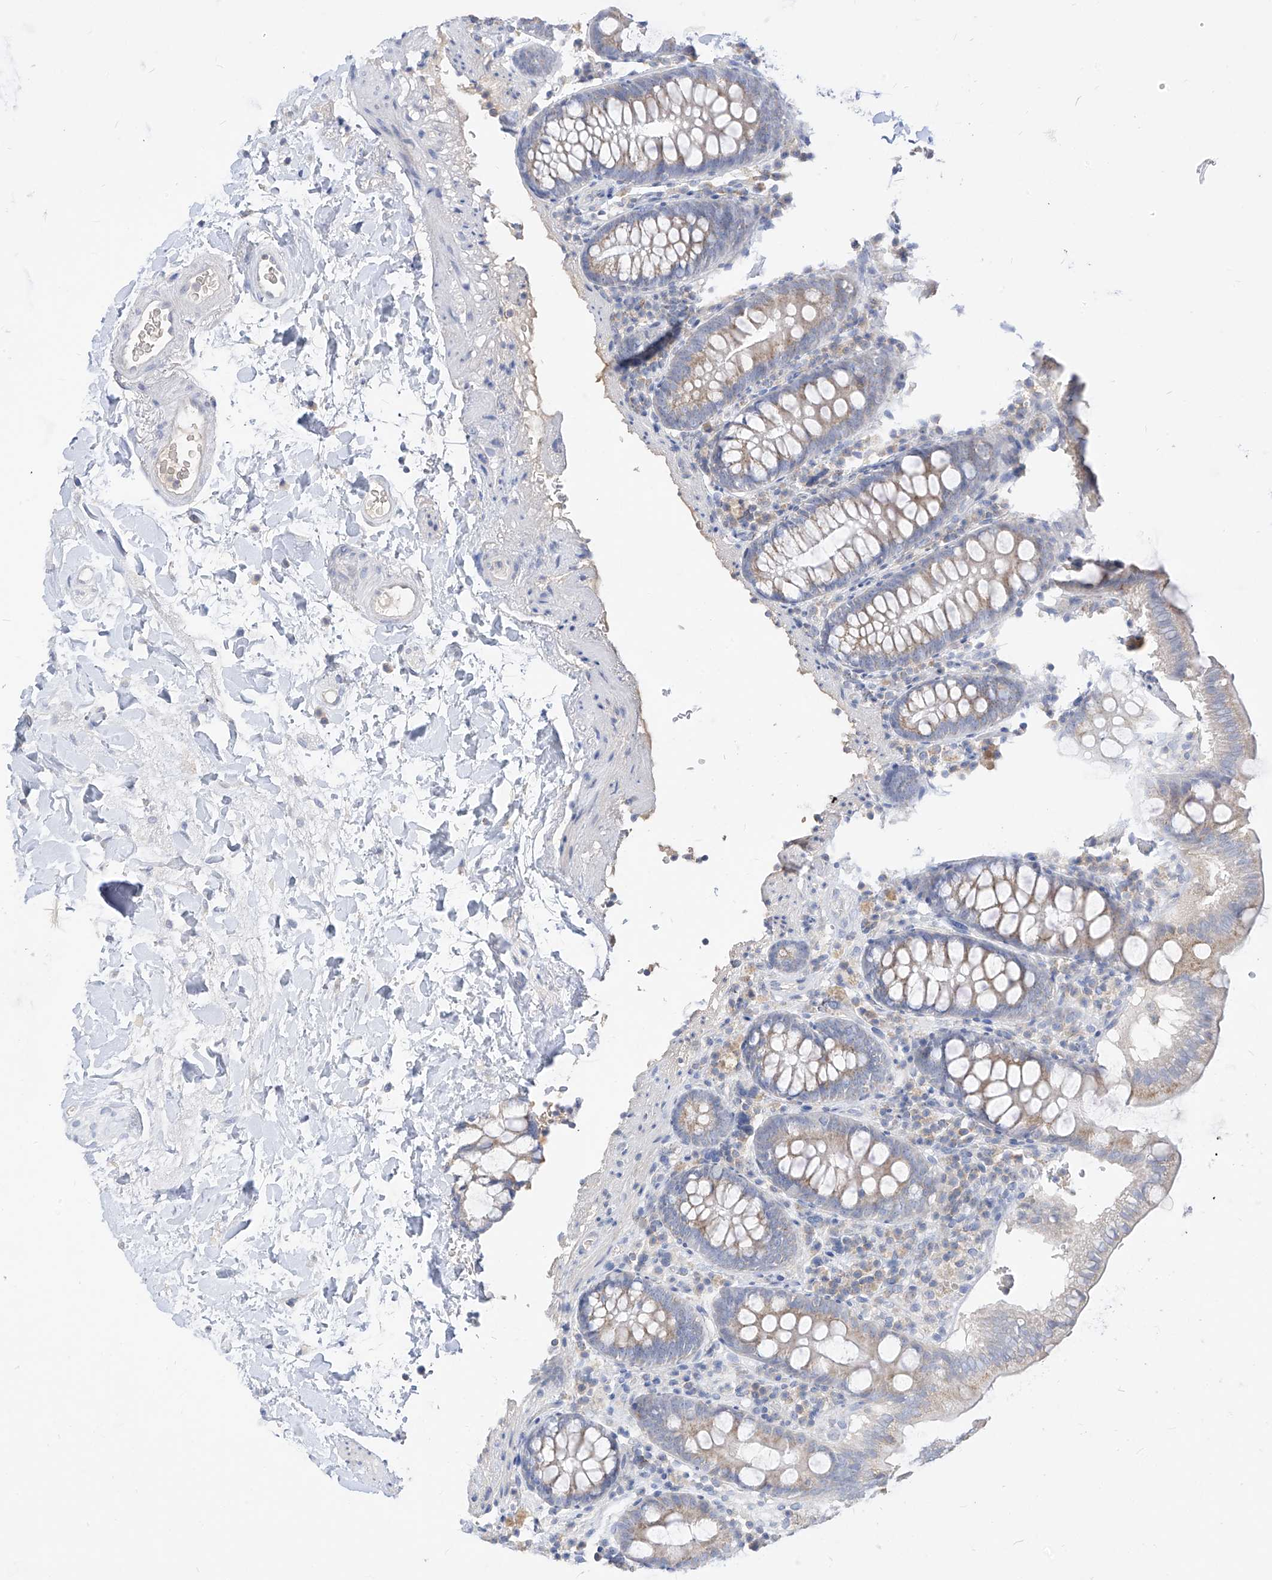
{"staining": {"intensity": "negative", "quantity": "none", "location": "none"}, "tissue": "colon", "cell_type": "Endothelial cells", "image_type": "normal", "snomed": [{"axis": "morphology", "description": "Normal tissue, NOS"}, {"axis": "topography", "description": "Colon"}], "caption": "Immunohistochemical staining of benign colon exhibits no significant positivity in endothelial cells.", "gene": "RASA2", "patient": {"sex": "female", "age": 79}}